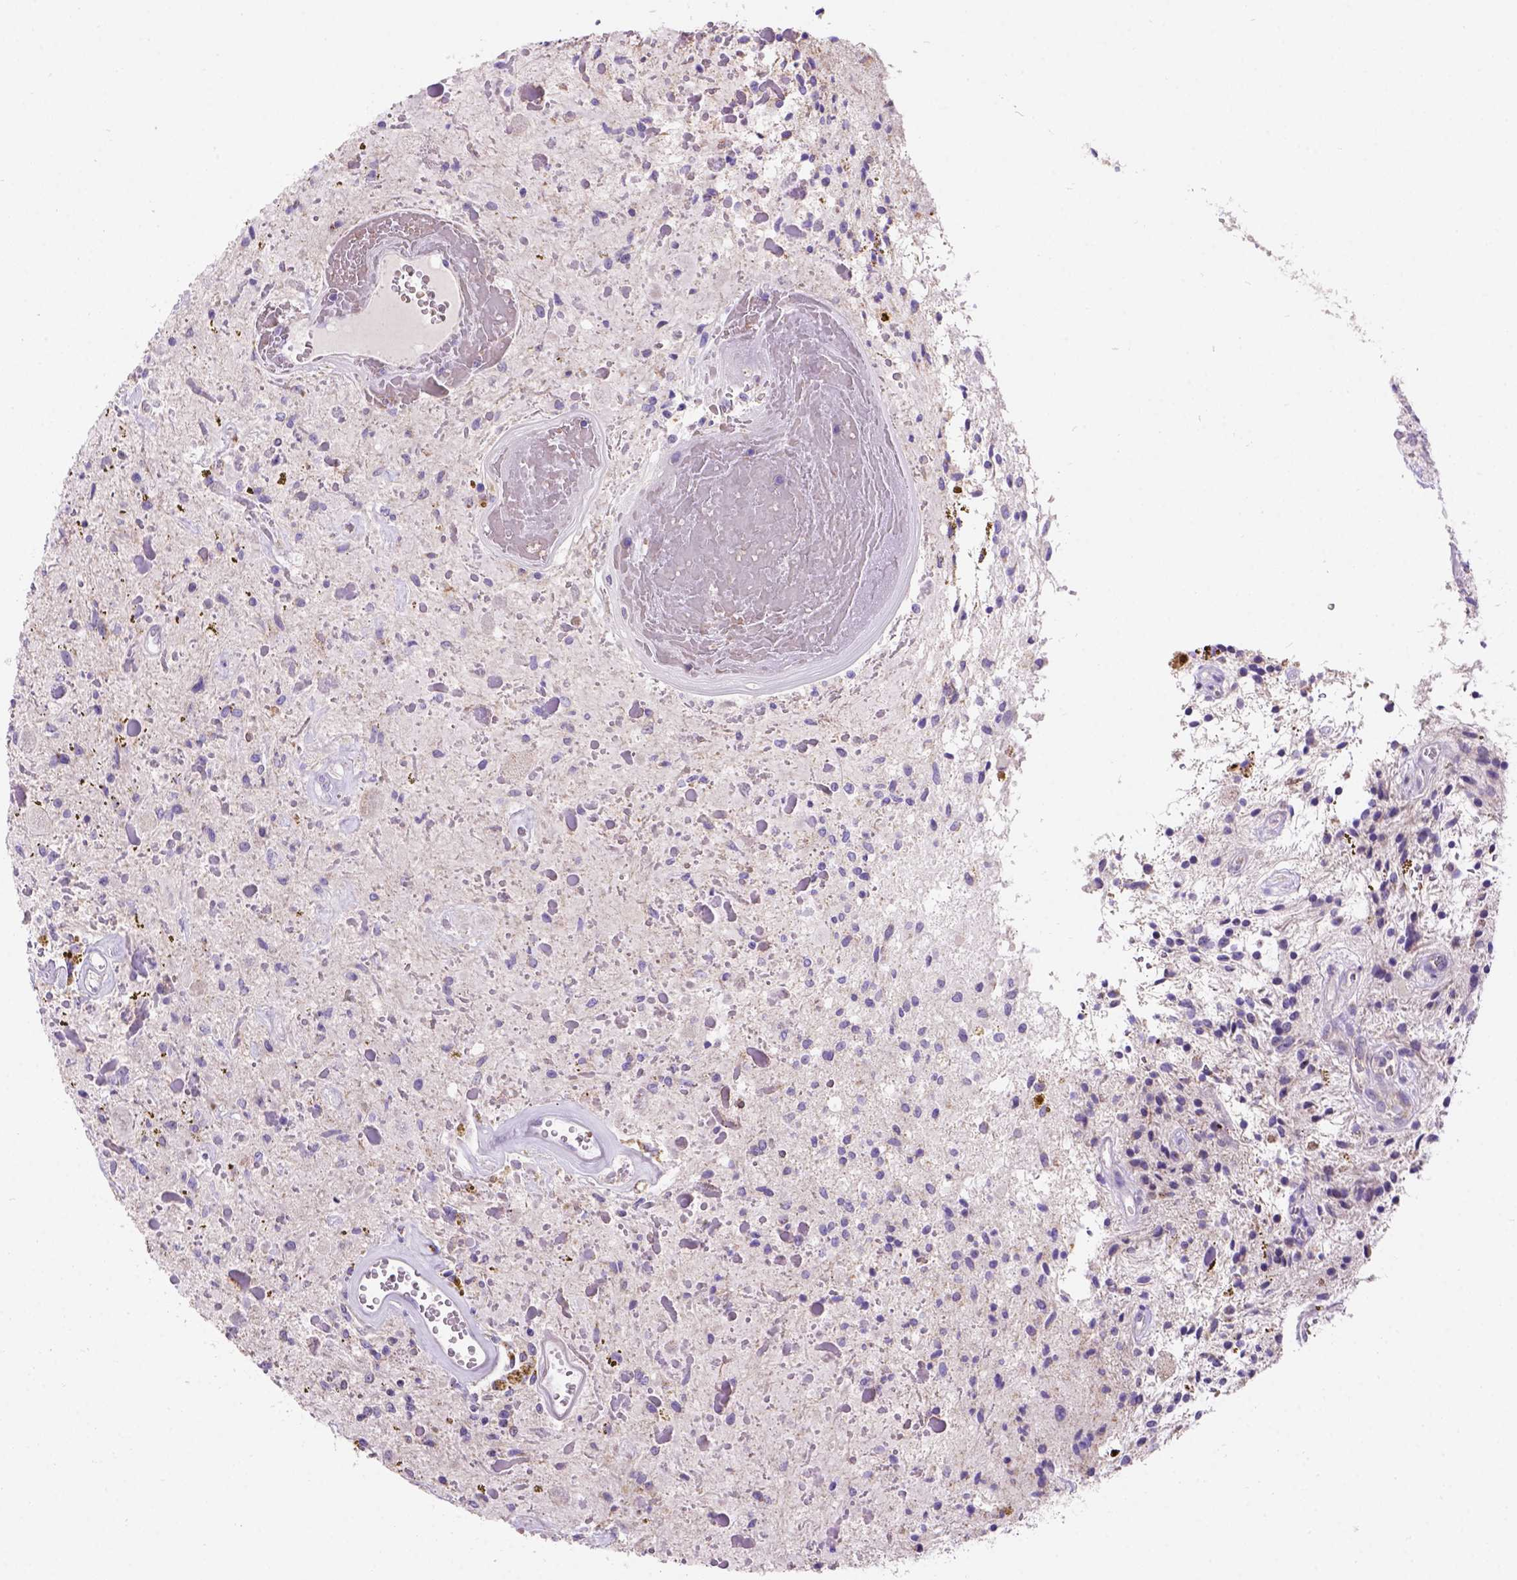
{"staining": {"intensity": "negative", "quantity": "none", "location": "none"}, "tissue": "glioma", "cell_type": "Tumor cells", "image_type": "cancer", "snomed": [{"axis": "morphology", "description": "Glioma, malignant, Low grade"}, {"axis": "topography", "description": "Cerebellum"}], "caption": "Malignant glioma (low-grade) stained for a protein using IHC displays no staining tumor cells.", "gene": "L2HGDH", "patient": {"sex": "female", "age": 14}}